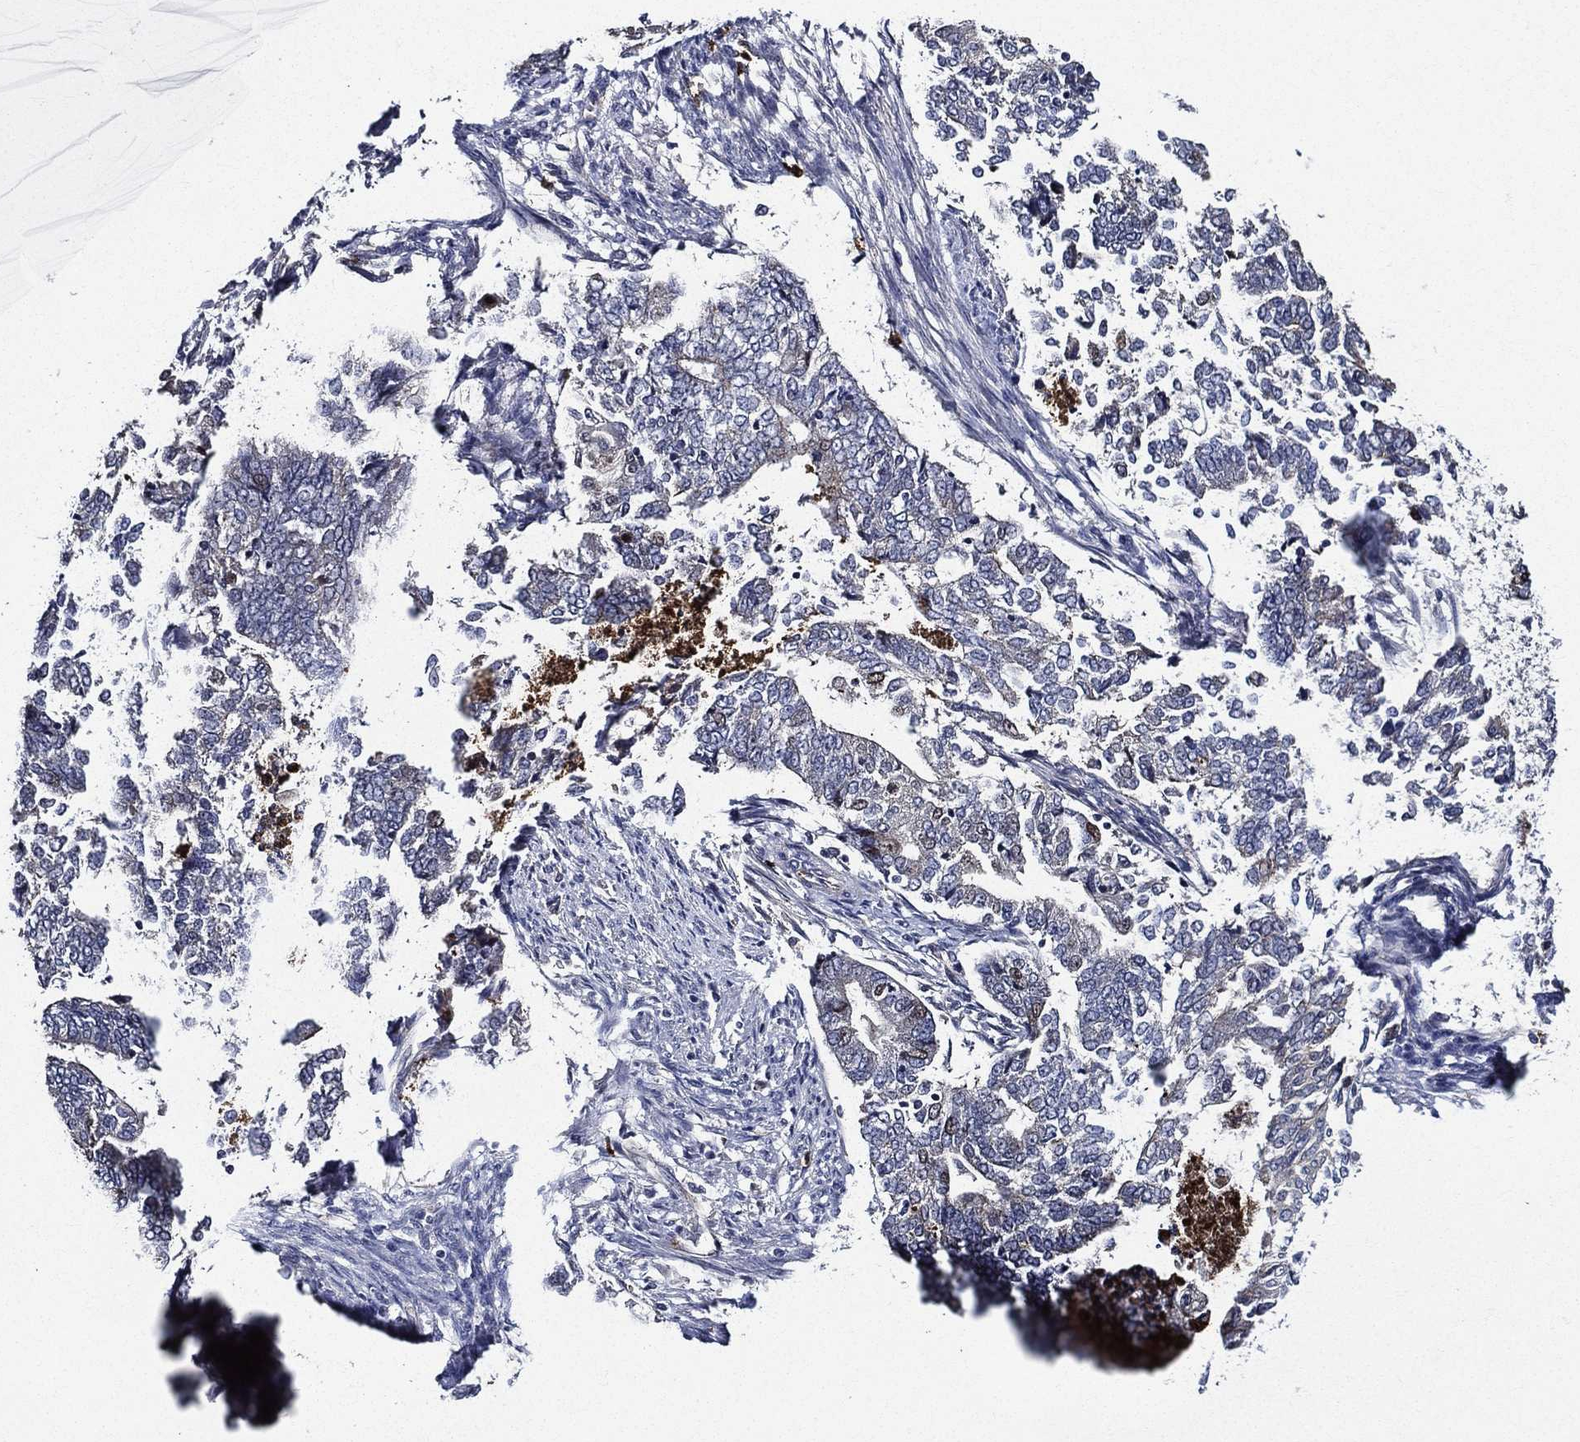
{"staining": {"intensity": "negative", "quantity": "none", "location": "none"}, "tissue": "endometrial cancer", "cell_type": "Tumor cells", "image_type": "cancer", "snomed": [{"axis": "morphology", "description": "Adenocarcinoma, NOS"}, {"axis": "topography", "description": "Endometrium"}], "caption": "A histopathology image of human endometrial adenocarcinoma is negative for staining in tumor cells. (Stains: DAB (3,3'-diaminobenzidine) immunohistochemistry (IHC) with hematoxylin counter stain, Microscopy: brightfield microscopy at high magnification).", "gene": "KIF20B", "patient": {"sex": "female", "age": 65}}